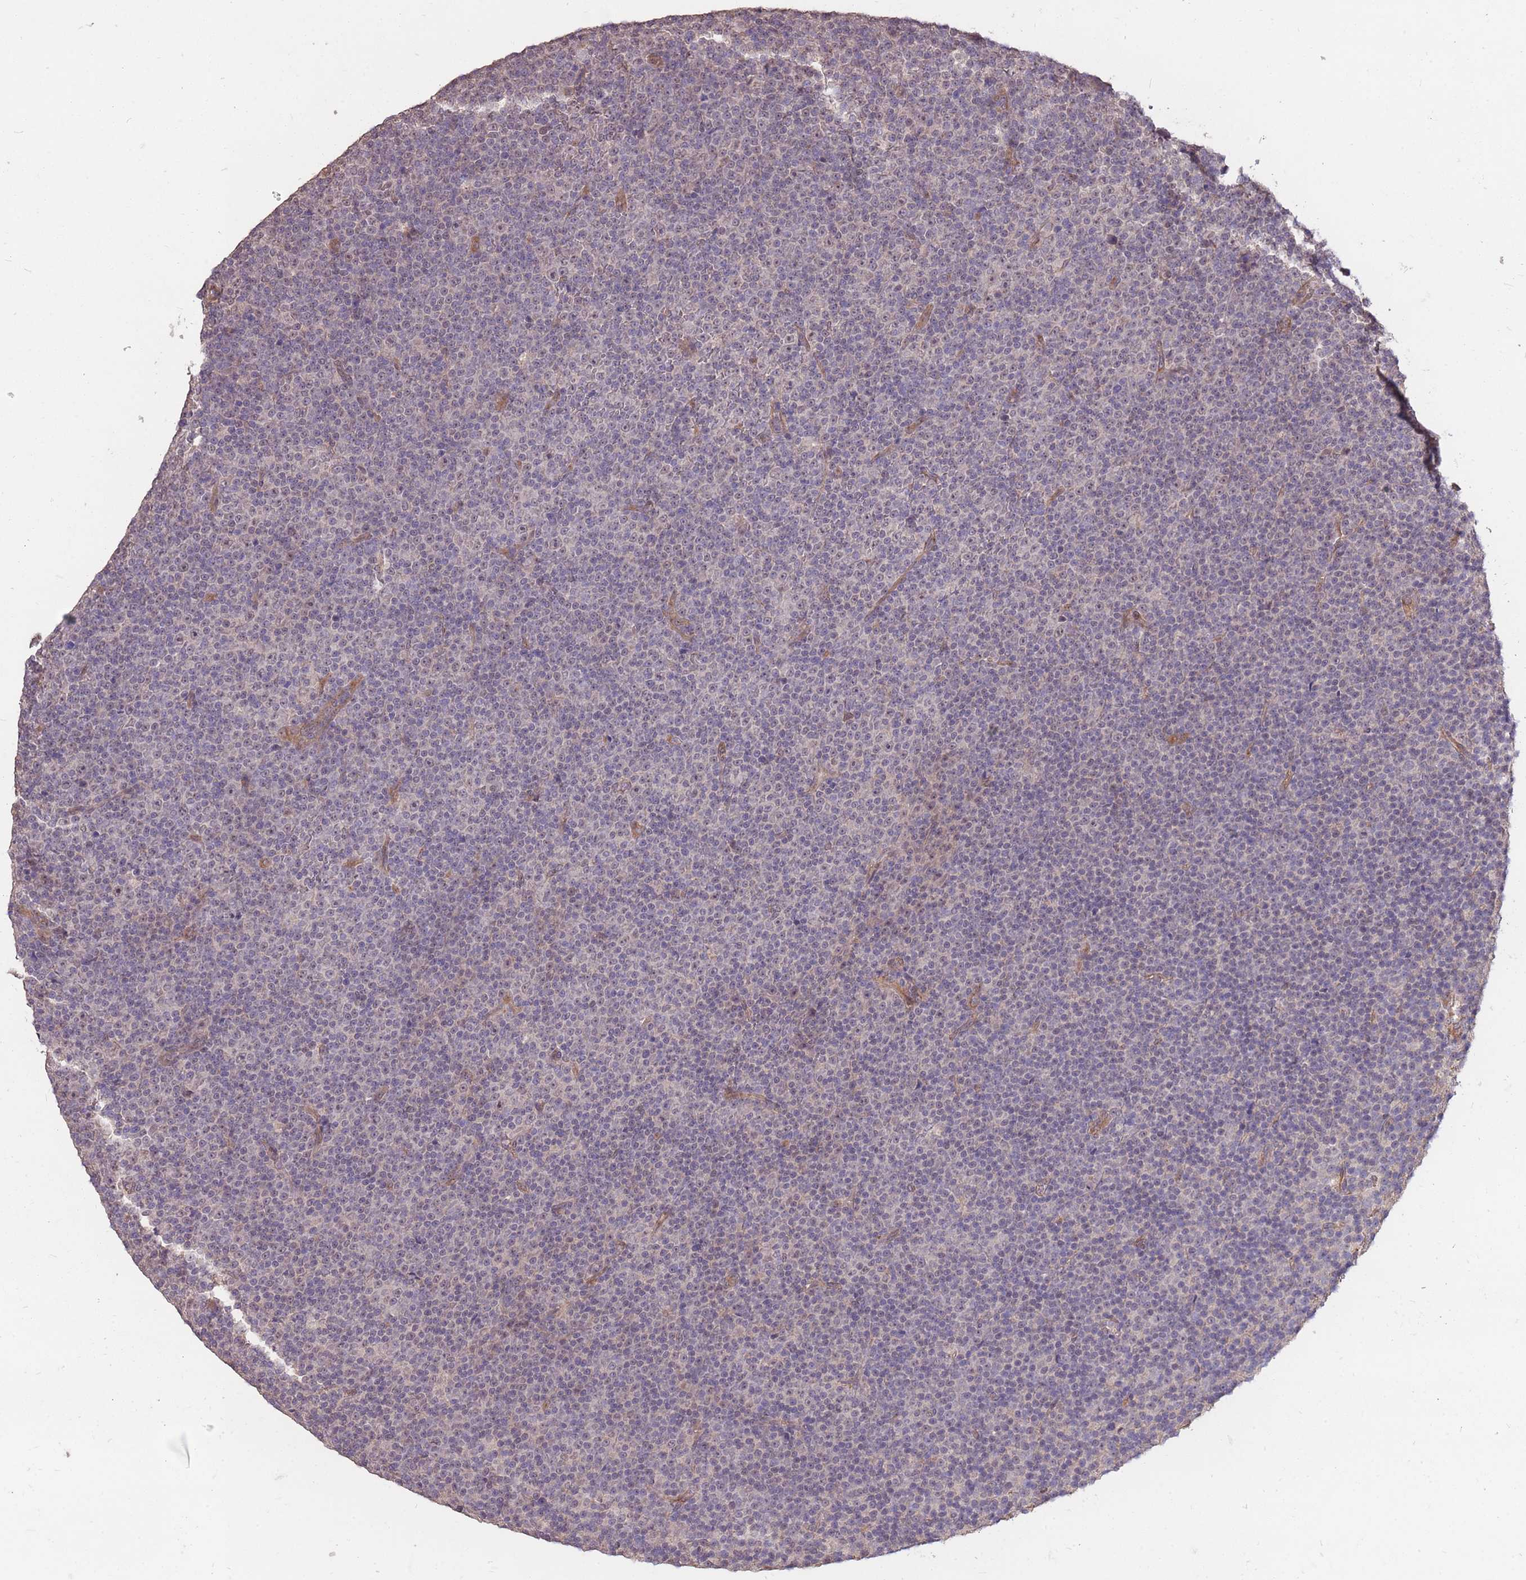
{"staining": {"intensity": "negative", "quantity": "none", "location": "none"}, "tissue": "lymphoma", "cell_type": "Tumor cells", "image_type": "cancer", "snomed": [{"axis": "morphology", "description": "Malignant lymphoma, non-Hodgkin's type, Low grade"}, {"axis": "topography", "description": "Lymph node"}], "caption": "Immunohistochemical staining of lymphoma displays no significant staining in tumor cells.", "gene": "DYNC1LI2", "patient": {"sex": "female", "age": 67}}